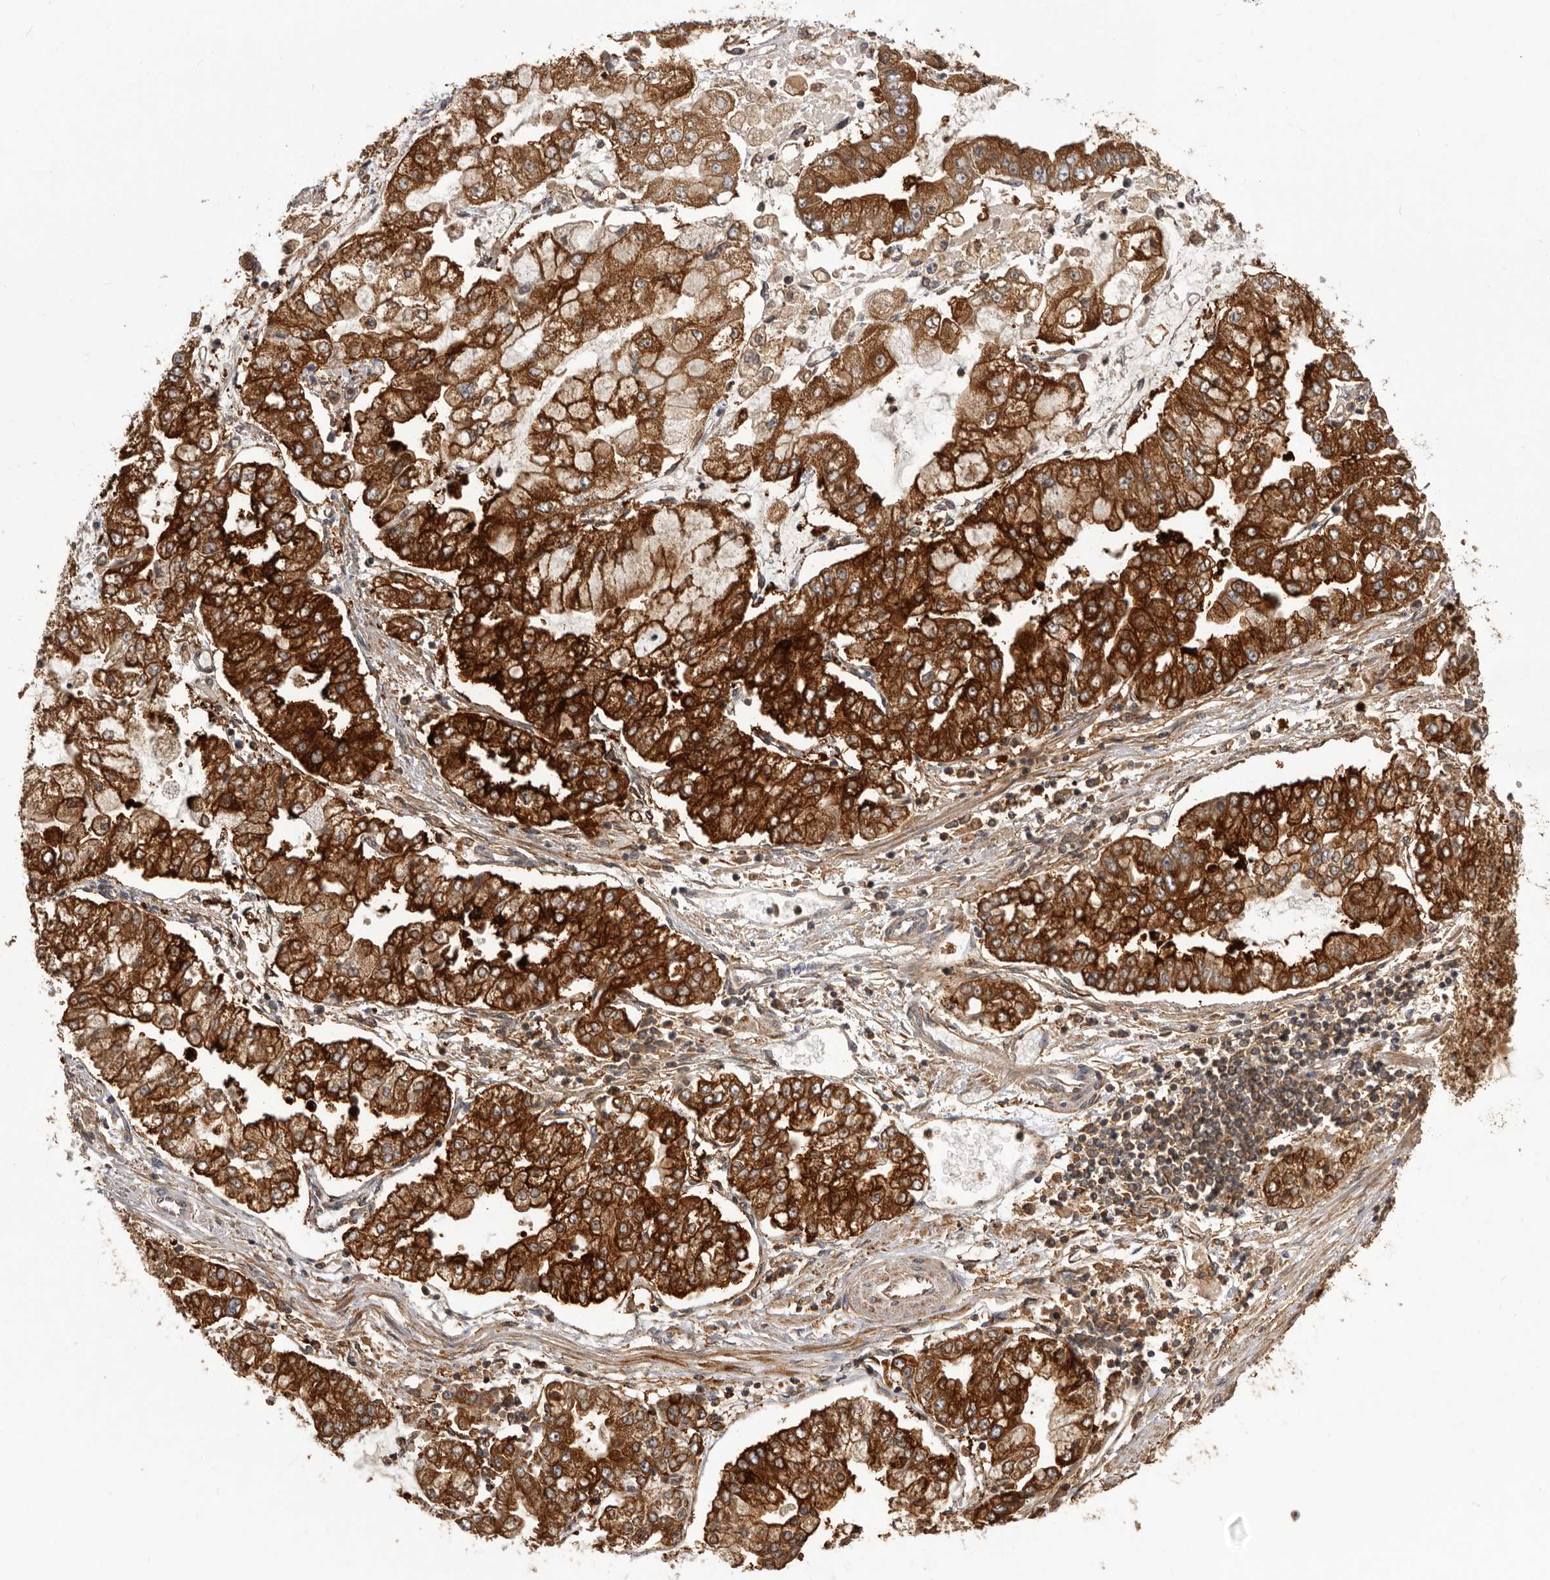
{"staining": {"intensity": "strong", "quantity": ">75%", "location": "cytoplasmic/membranous"}, "tissue": "stomach cancer", "cell_type": "Tumor cells", "image_type": "cancer", "snomed": [{"axis": "morphology", "description": "Adenocarcinoma, NOS"}, {"axis": "topography", "description": "Stomach"}], "caption": "Protein analysis of stomach cancer tissue exhibits strong cytoplasmic/membranous staining in about >75% of tumor cells. The protein is stained brown, and the nuclei are stained in blue (DAB (3,3'-diaminobenzidine) IHC with brightfield microscopy, high magnification).", "gene": "SLC22A3", "patient": {"sex": "male", "age": 76}}